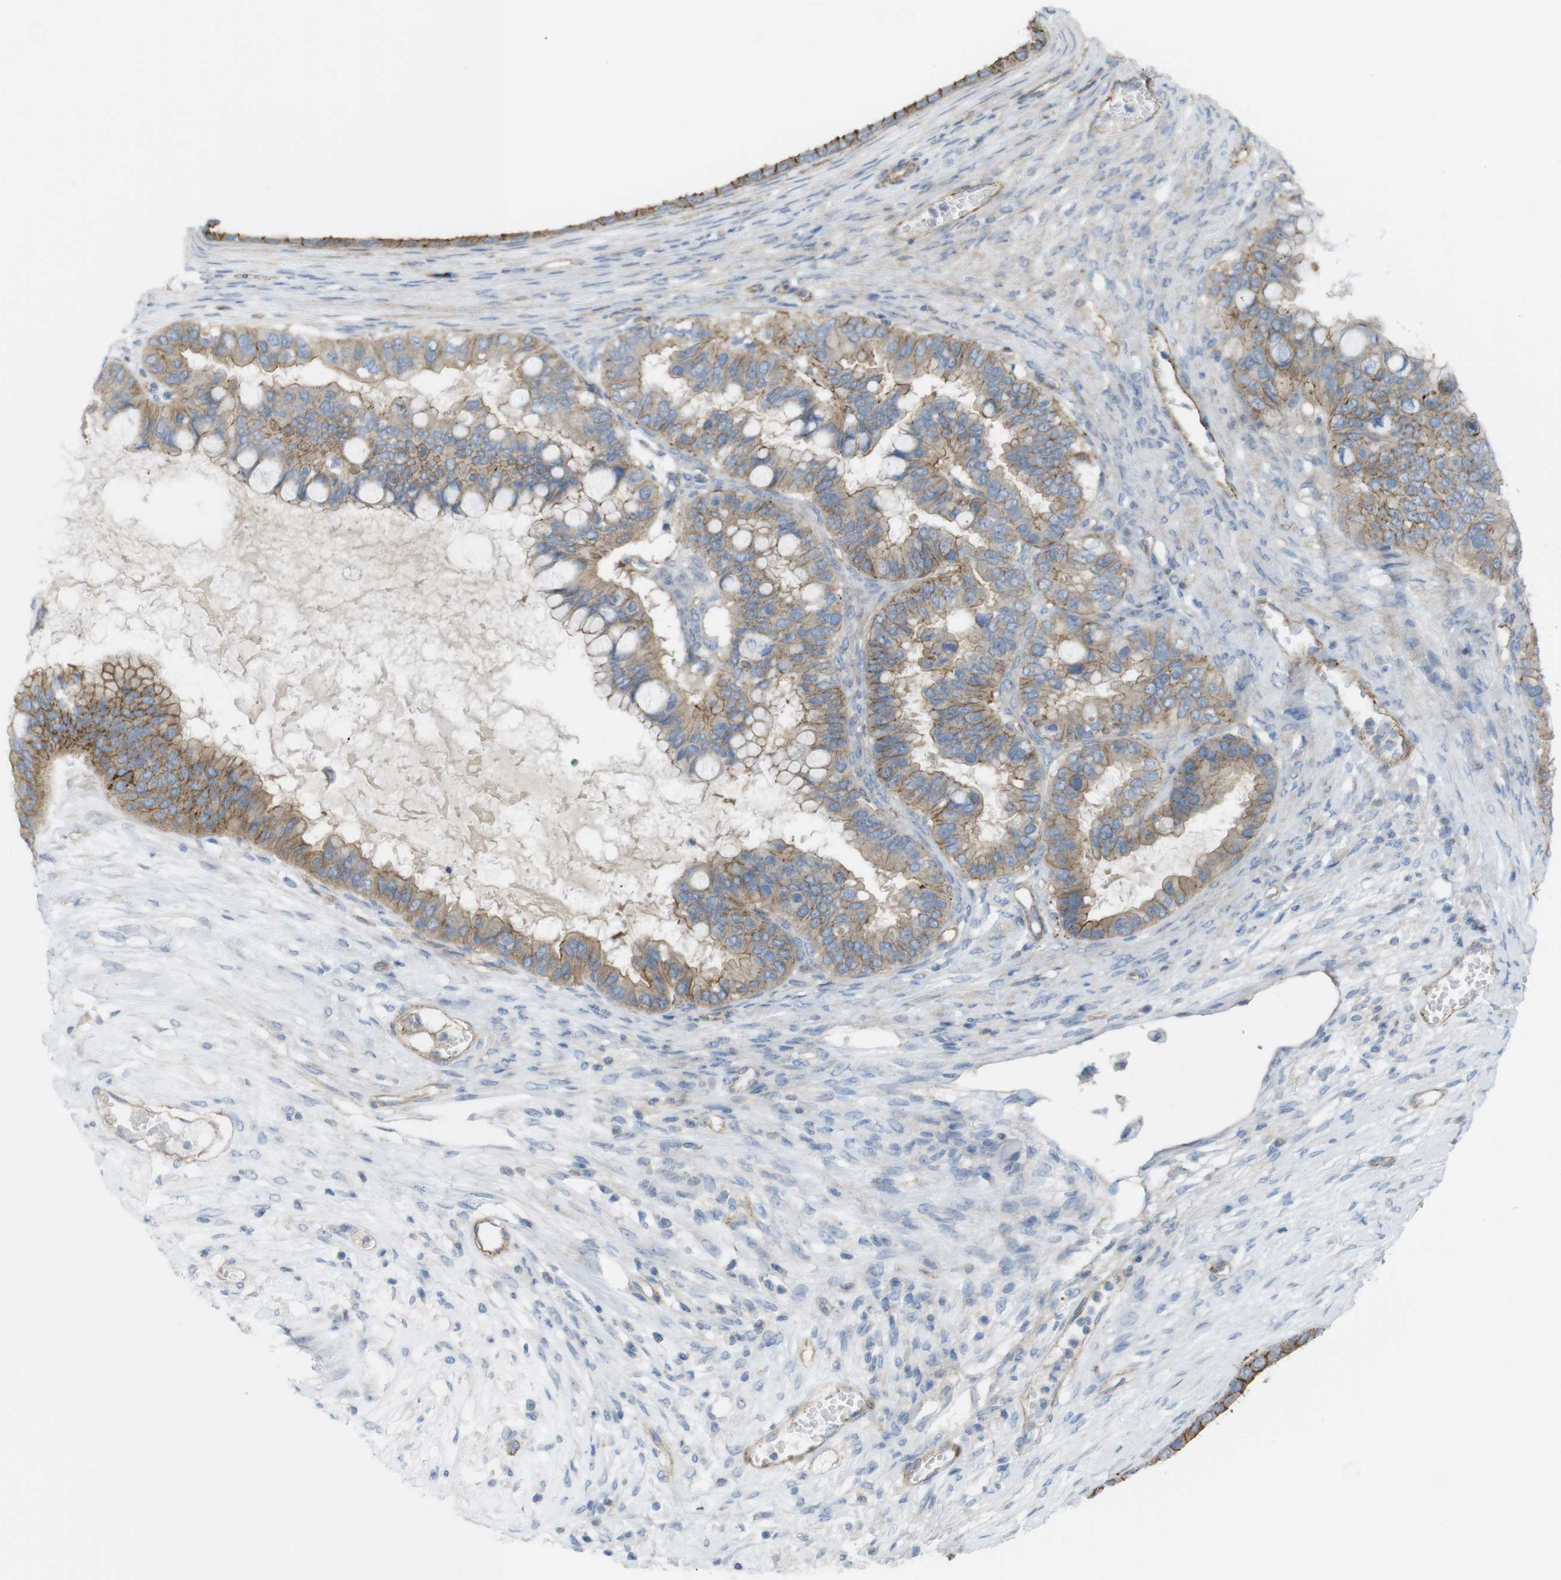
{"staining": {"intensity": "moderate", "quantity": ">75%", "location": "cytoplasmic/membranous"}, "tissue": "ovarian cancer", "cell_type": "Tumor cells", "image_type": "cancer", "snomed": [{"axis": "morphology", "description": "Cystadenocarcinoma, mucinous, NOS"}, {"axis": "topography", "description": "Ovary"}], "caption": "An image of human ovarian cancer stained for a protein reveals moderate cytoplasmic/membranous brown staining in tumor cells.", "gene": "PREX2", "patient": {"sex": "female", "age": 80}}